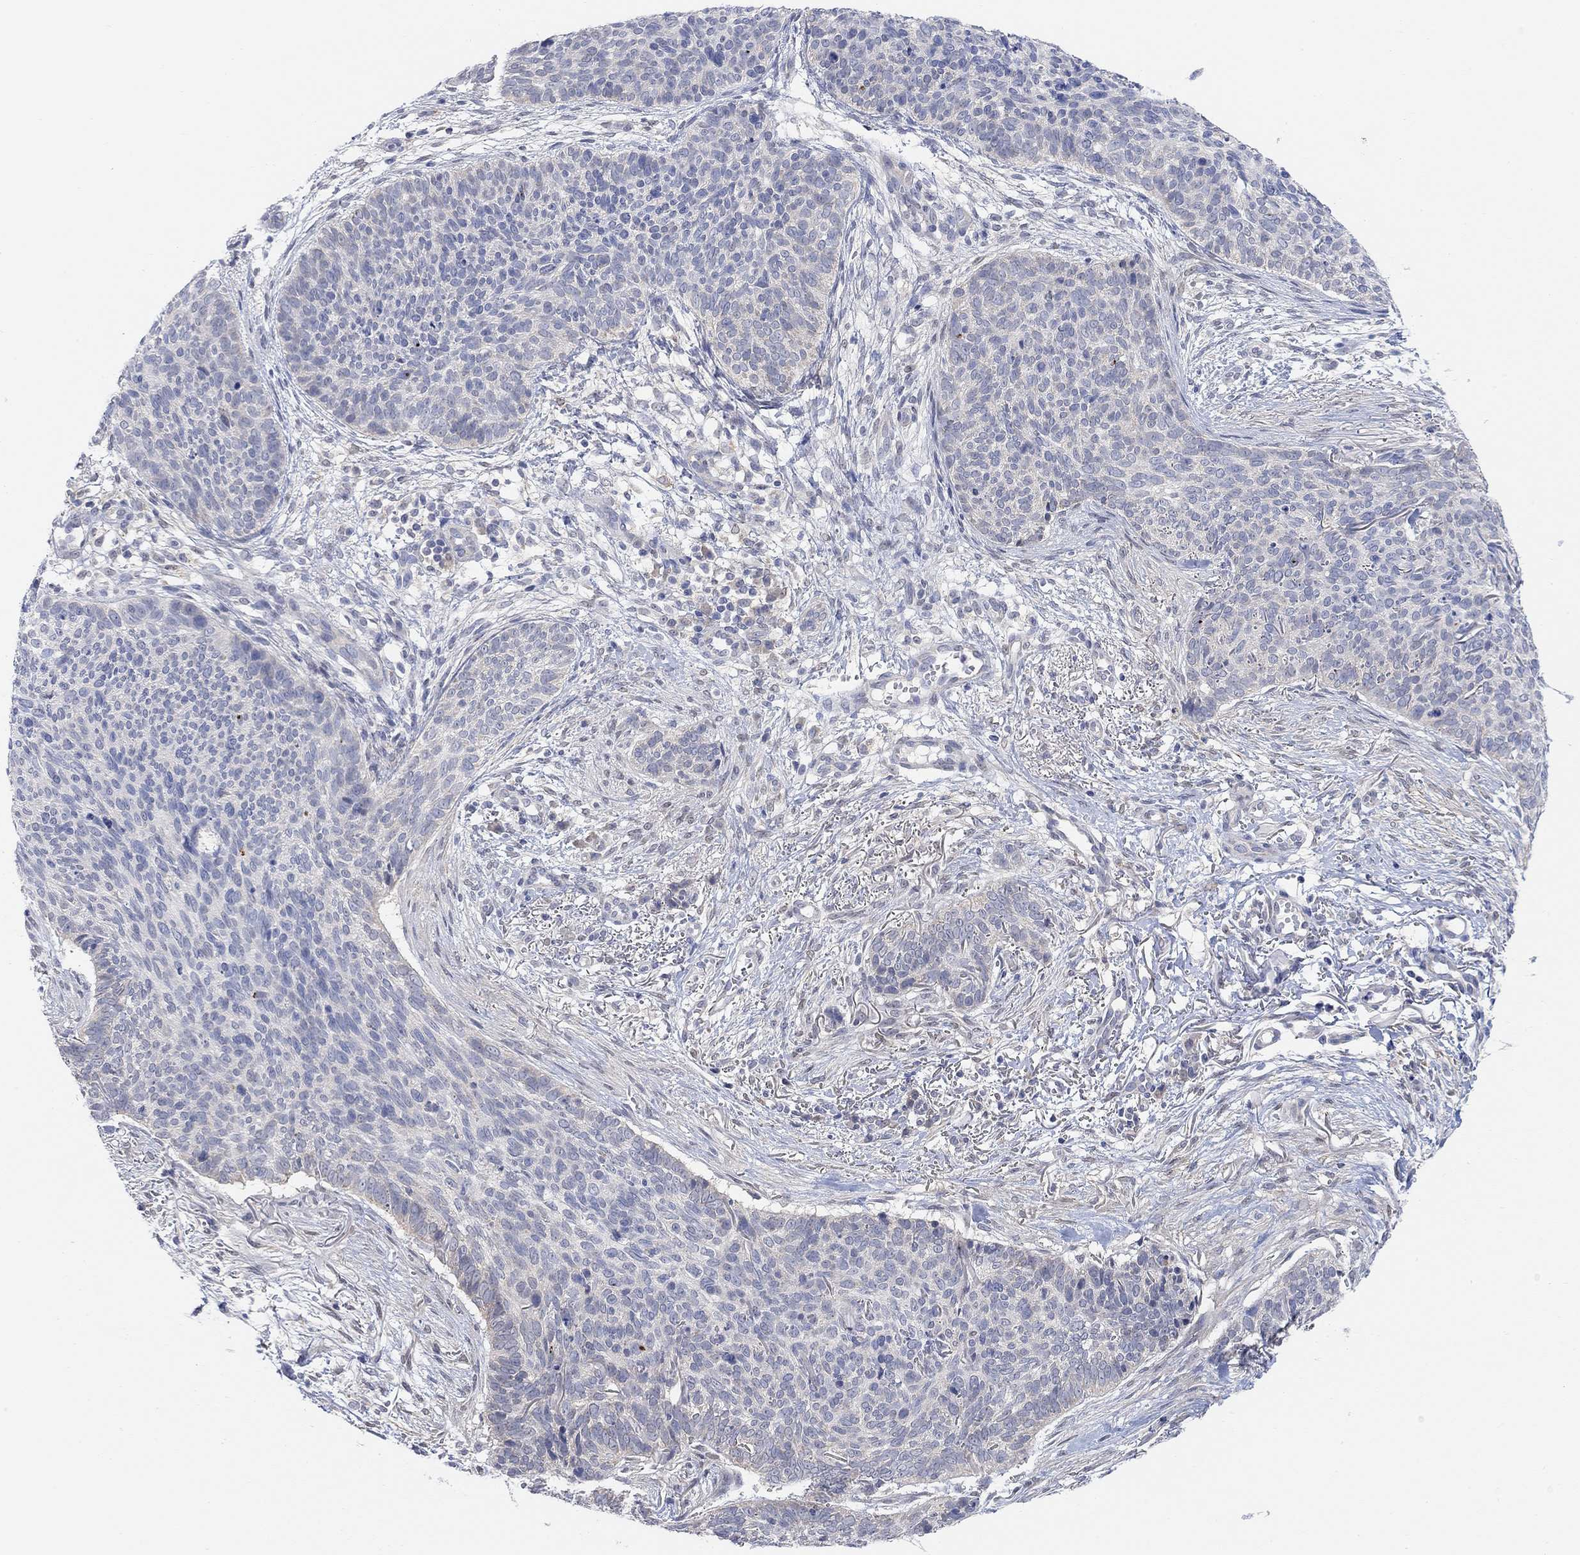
{"staining": {"intensity": "negative", "quantity": "none", "location": "none"}, "tissue": "skin cancer", "cell_type": "Tumor cells", "image_type": "cancer", "snomed": [{"axis": "morphology", "description": "Basal cell carcinoma"}, {"axis": "topography", "description": "Skin"}], "caption": "Image shows no significant protein expression in tumor cells of skin cancer. Brightfield microscopy of immunohistochemistry stained with DAB (3,3'-diaminobenzidine) (brown) and hematoxylin (blue), captured at high magnification.", "gene": "RIMS1", "patient": {"sex": "male", "age": 64}}